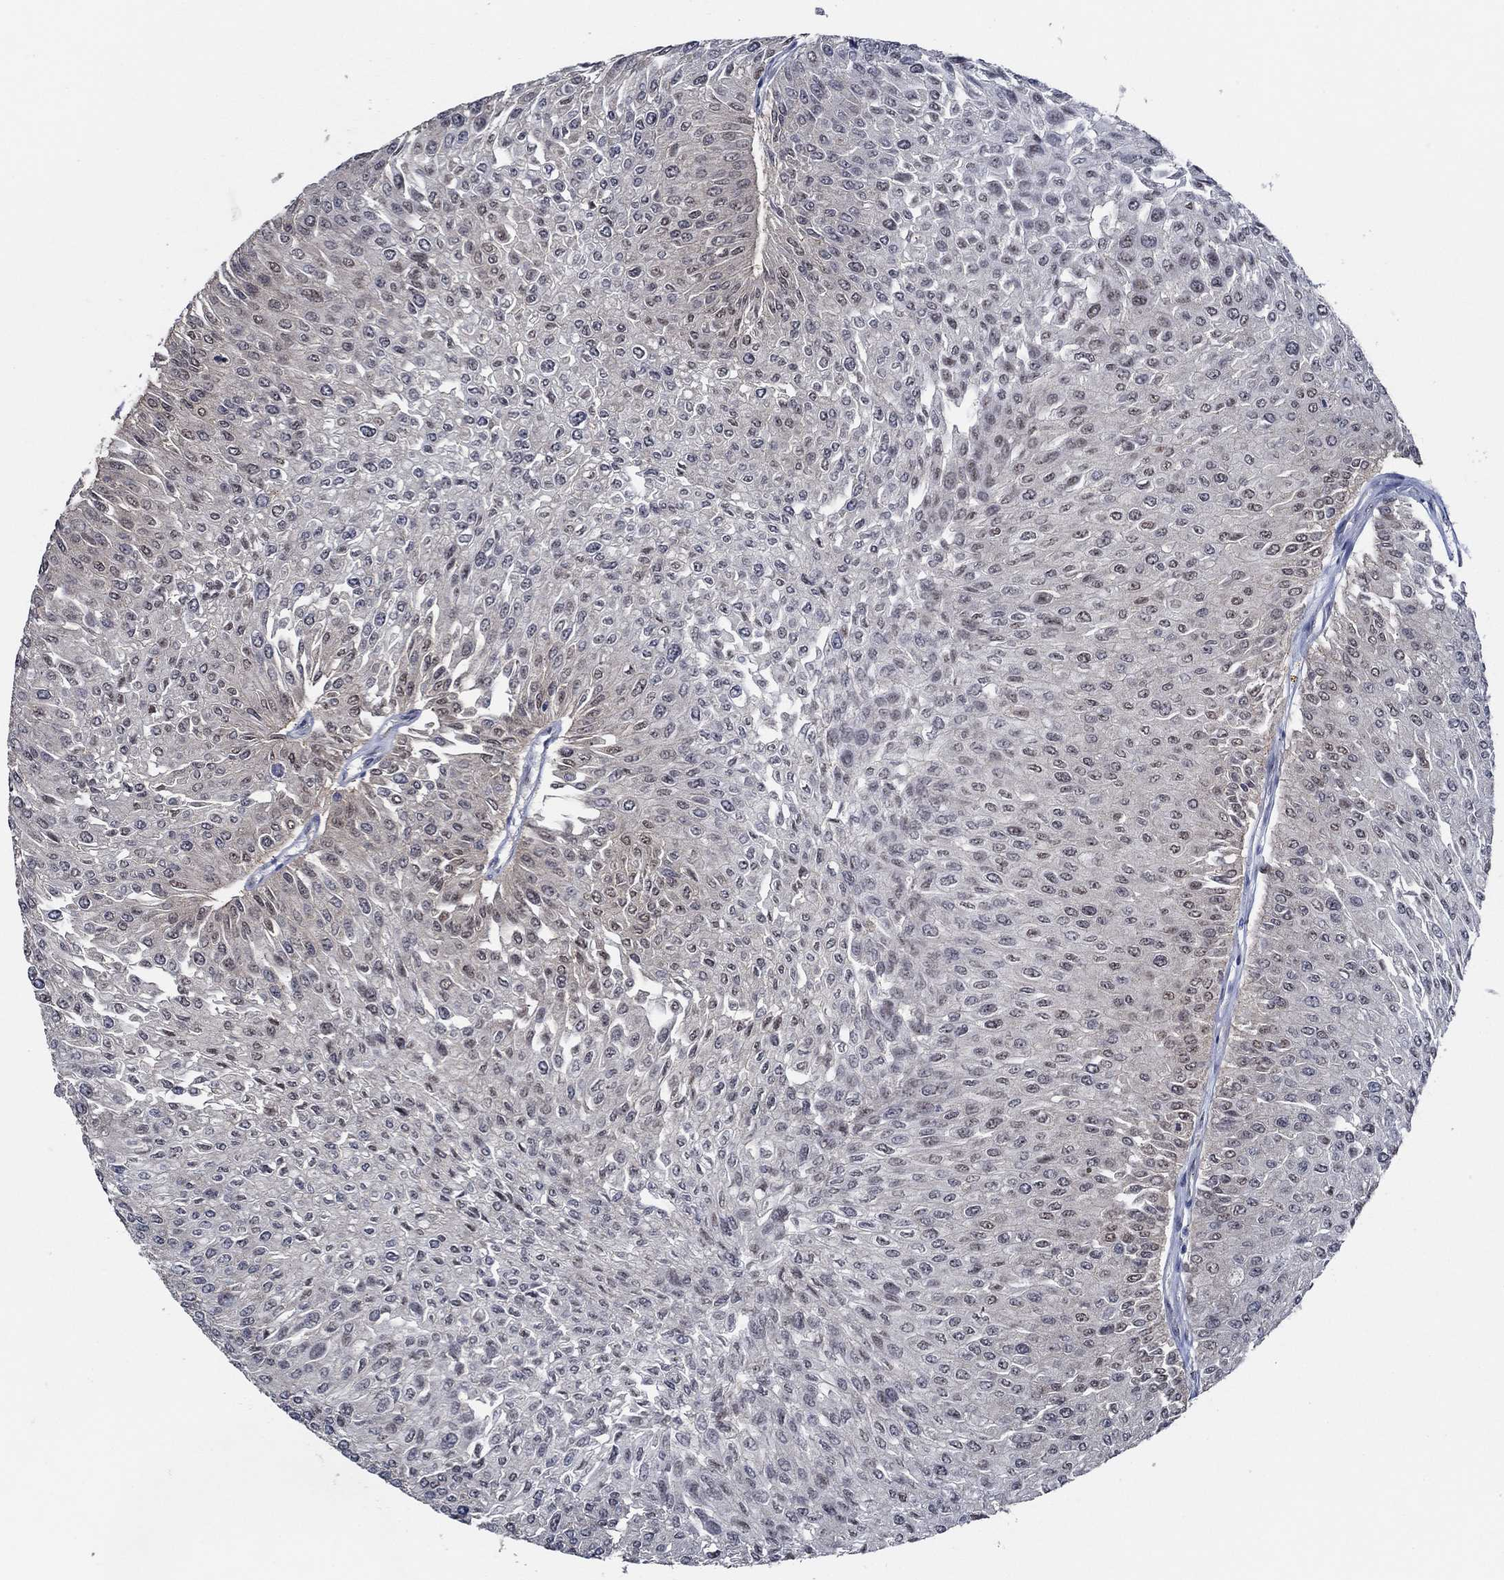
{"staining": {"intensity": "moderate", "quantity": "25%-75%", "location": "nuclear"}, "tissue": "urothelial cancer", "cell_type": "Tumor cells", "image_type": "cancer", "snomed": [{"axis": "morphology", "description": "Urothelial carcinoma, Low grade"}, {"axis": "topography", "description": "Urinary bladder"}], "caption": "Human low-grade urothelial carcinoma stained for a protein (brown) reveals moderate nuclear positive expression in approximately 25%-75% of tumor cells.", "gene": "DACT1", "patient": {"sex": "male", "age": 67}}